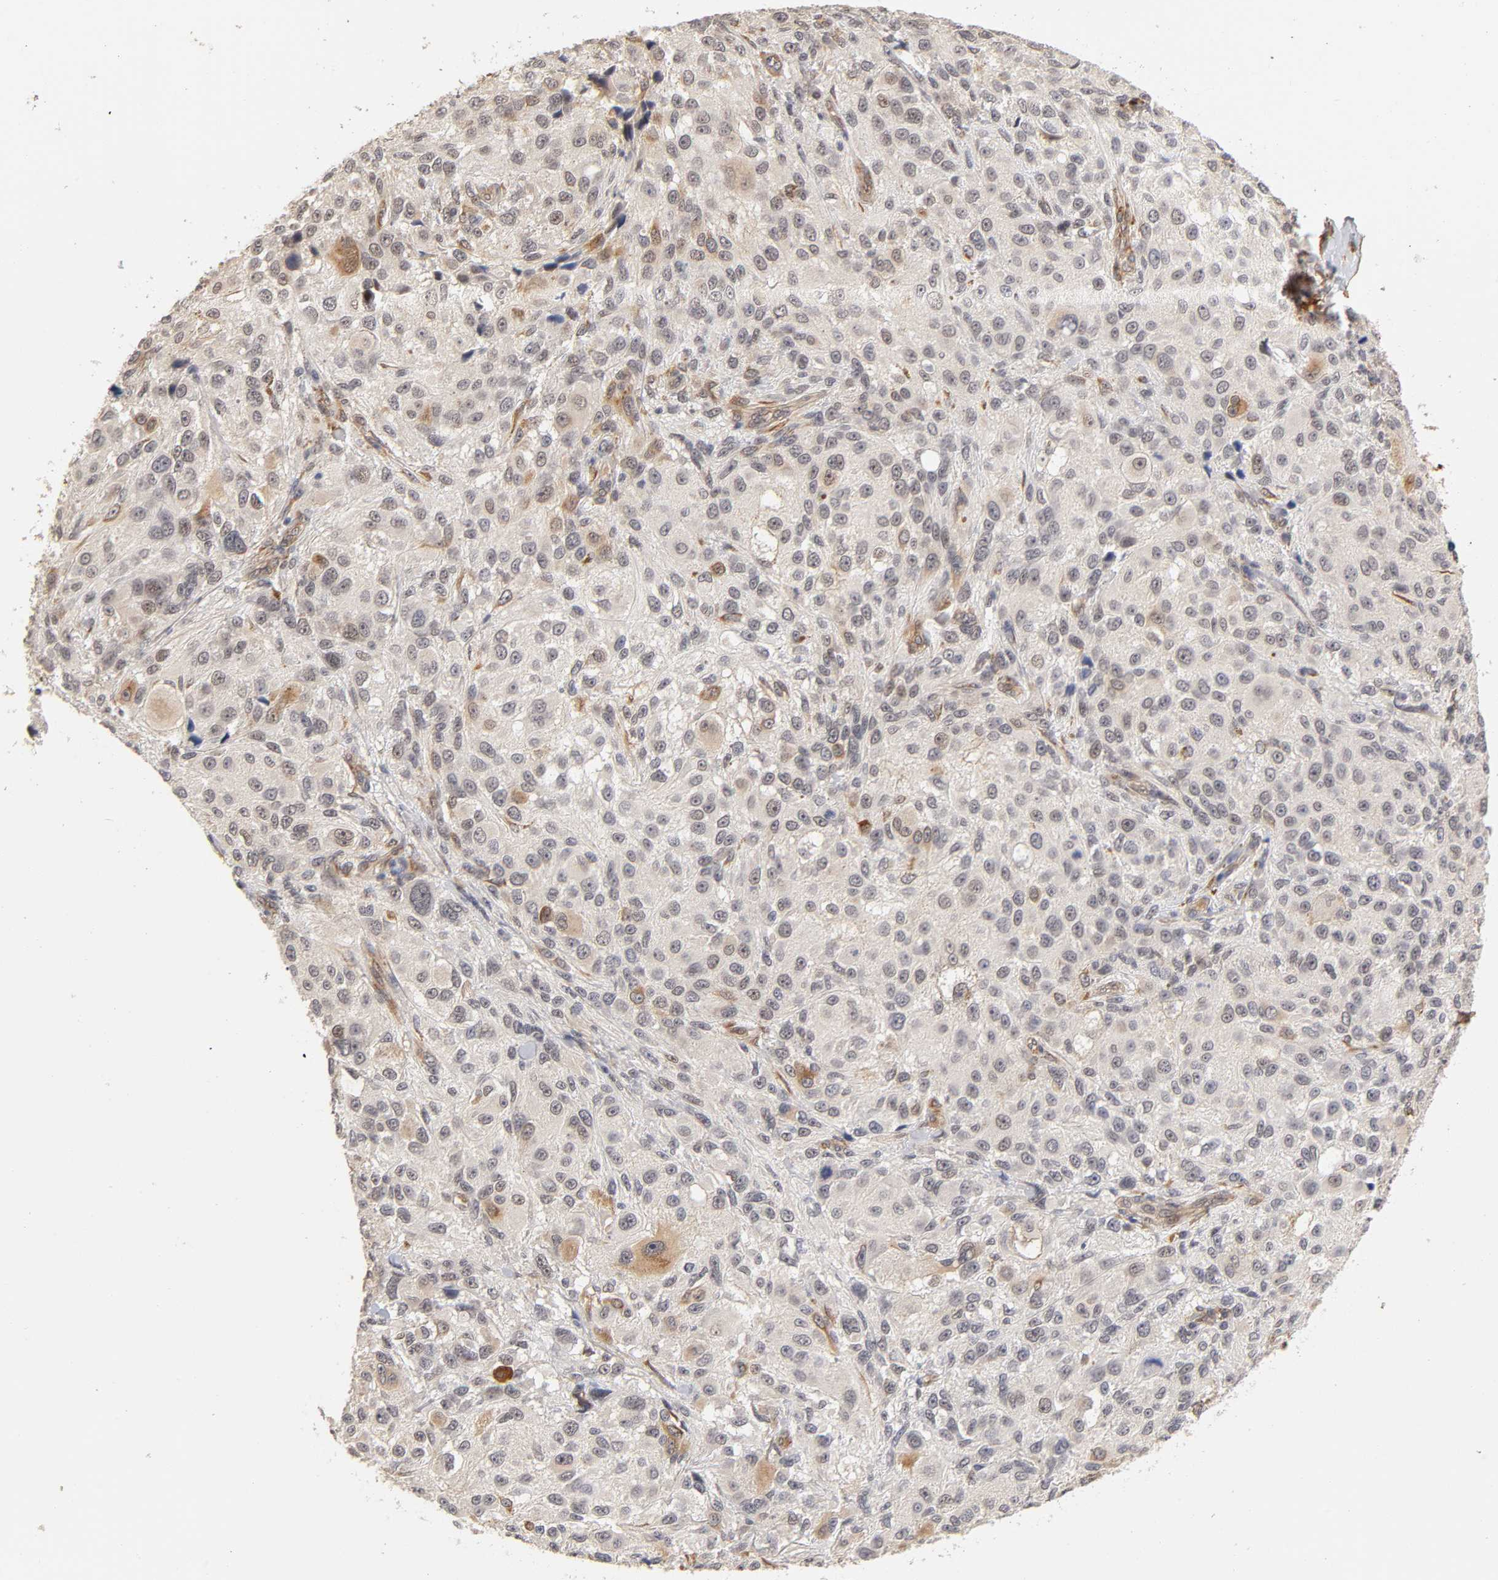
{"staining": {"intensity": "weak", "quantity": "<25%", "location": "cytoplasmic/membranous"}, "tissue": "melanoma", "cell_type": "Tumor cells", "image_type": "cancer", "snomed": [{"axis": "morphology", "description": "Necrosis, NOS"}, {"axis": "morphology", "description": "Malignant melanoma, NOS"}, {"axis": "topography", "description": "Skin"}], "caption": "A photomicrograph of human melanoma is negative for staining in tumor cells.", "gene": "LAMB1", "patient": {"sex": "female", "age": 87}}